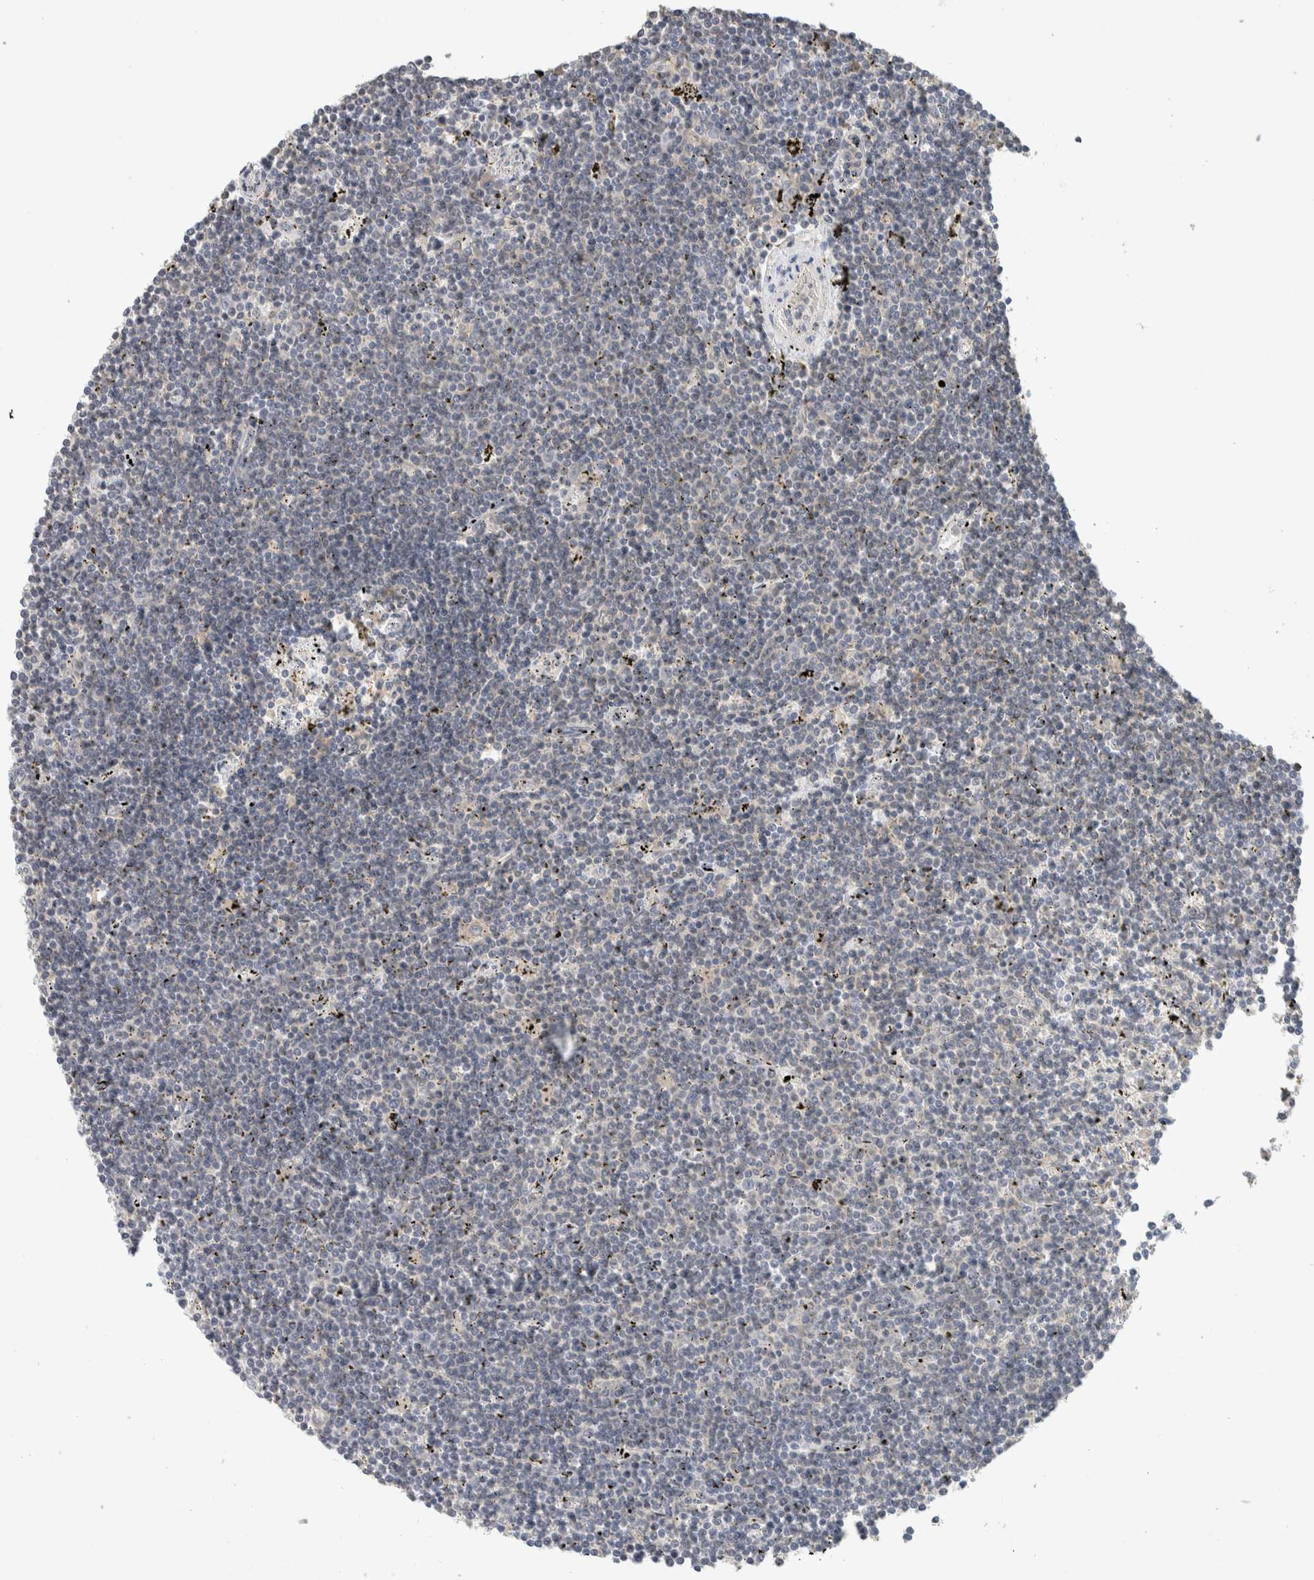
{"staining": {"intensity": "negative", "quantity": "none", "location": "none"}, "tissue": "lymphoma", "cell_type": "Tumor cells", "image_type": "cancer", "snomed": [{"axis": "morphology", "description": "Malignant lymphoma, non-Hodgkin's type, Low grade"}, {"axis": "topography", "description": "Spleen"}], "caption": "Malignant lymphoma, non-Hodgkin's type (low-grade) stained for a protein using IHC reveals no positivity tumor cells.", "gene": "CYSRT1", "patient": {"sex": "male", "age": 76}}